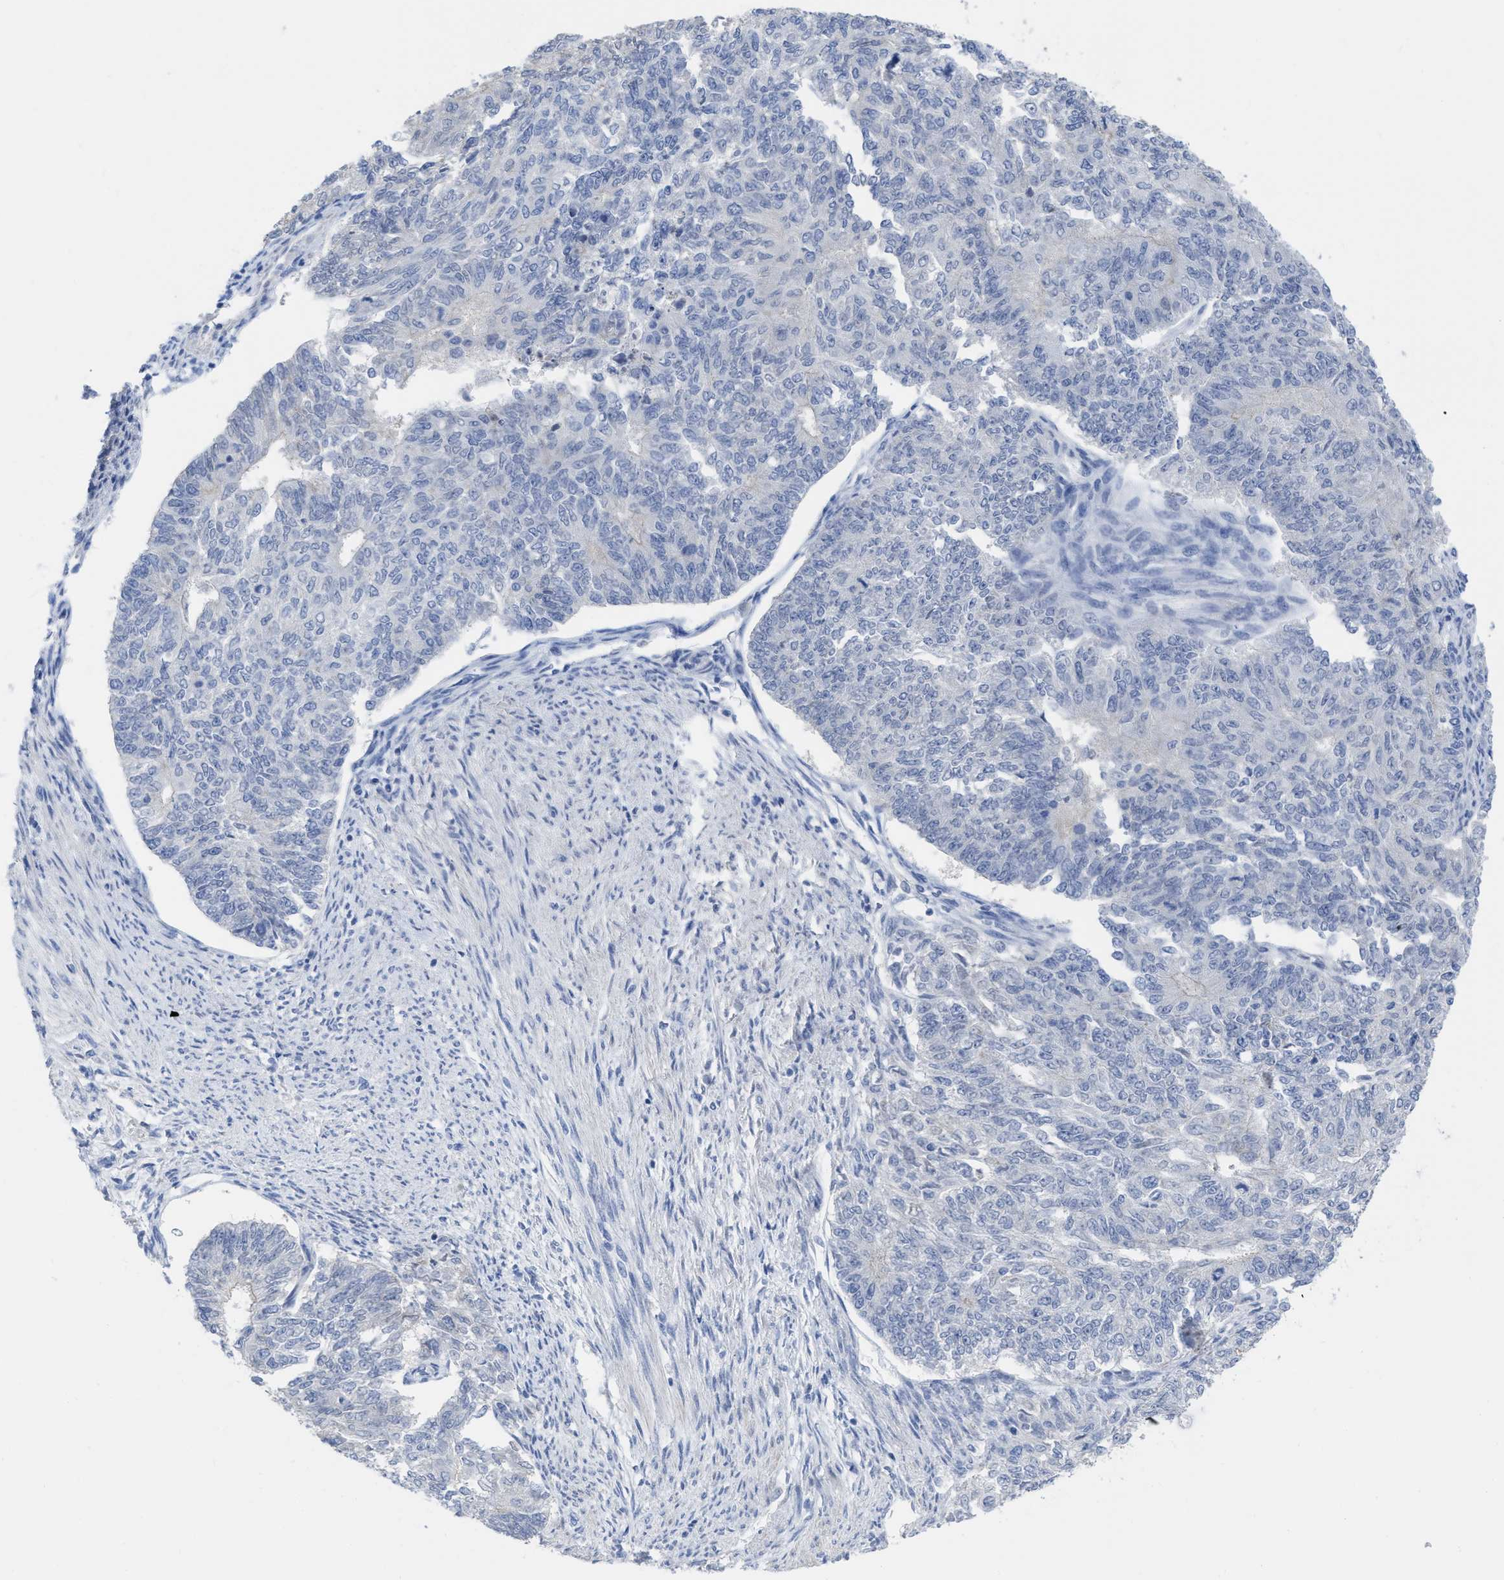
{"staining": {"intensity": "negative", "quantity": "none", "location": "none"}, "tissue": "endometrial cancer", "cell_type": "Tumor cells", "image_type": "cancer", "snomed": [{"axis": "morphology", "description": "Adenocarcinoma, NOS"}, {"axis": "topography", "description": "Endometrium"}], "caption": "Immunohistochemistry of human endometrial adenocarcinoma exhibits no positivity in tumor cells.", "gene": "ACKR1", "patient": {"sex": "female", "age": 32}}